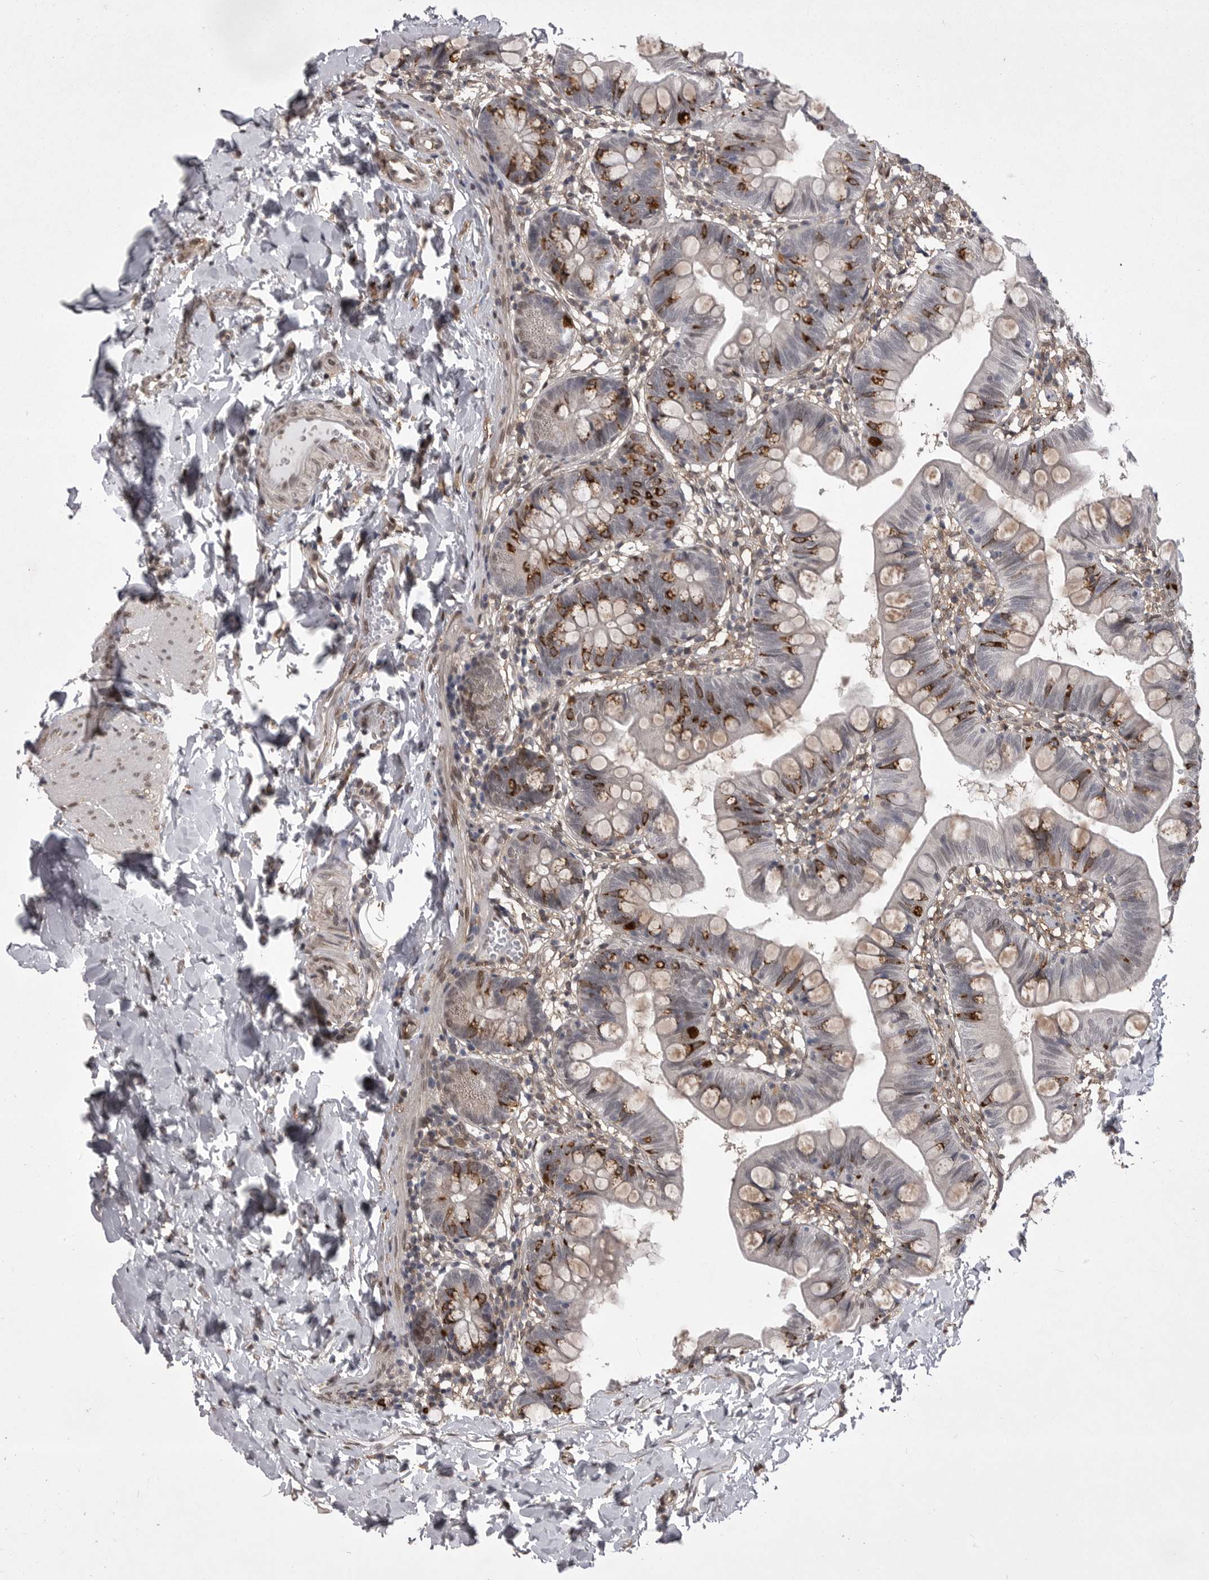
{"staining": {"intensity": "moderate", "quantity": "25%-75%", "location": "cytoplasmic/membranous"}, "tissue": "small intestine", "cell_type": "Glandular cells", "image_type": "normal", "snomed": [{"axis": "morphology", "description": "Normal tissue, NOS"}, {"axis": "topography", "description": "Small intestine"}], "caption": "Protein analysis of normal small intestine demonstrates moderate cytoplasmic/membranous positivity in about 25%-75% of glandular cells. (IHC, brightfield microscopy, high magnification).", "gene": "ABL1", "patient": {"sex": "male", "age": 7}}